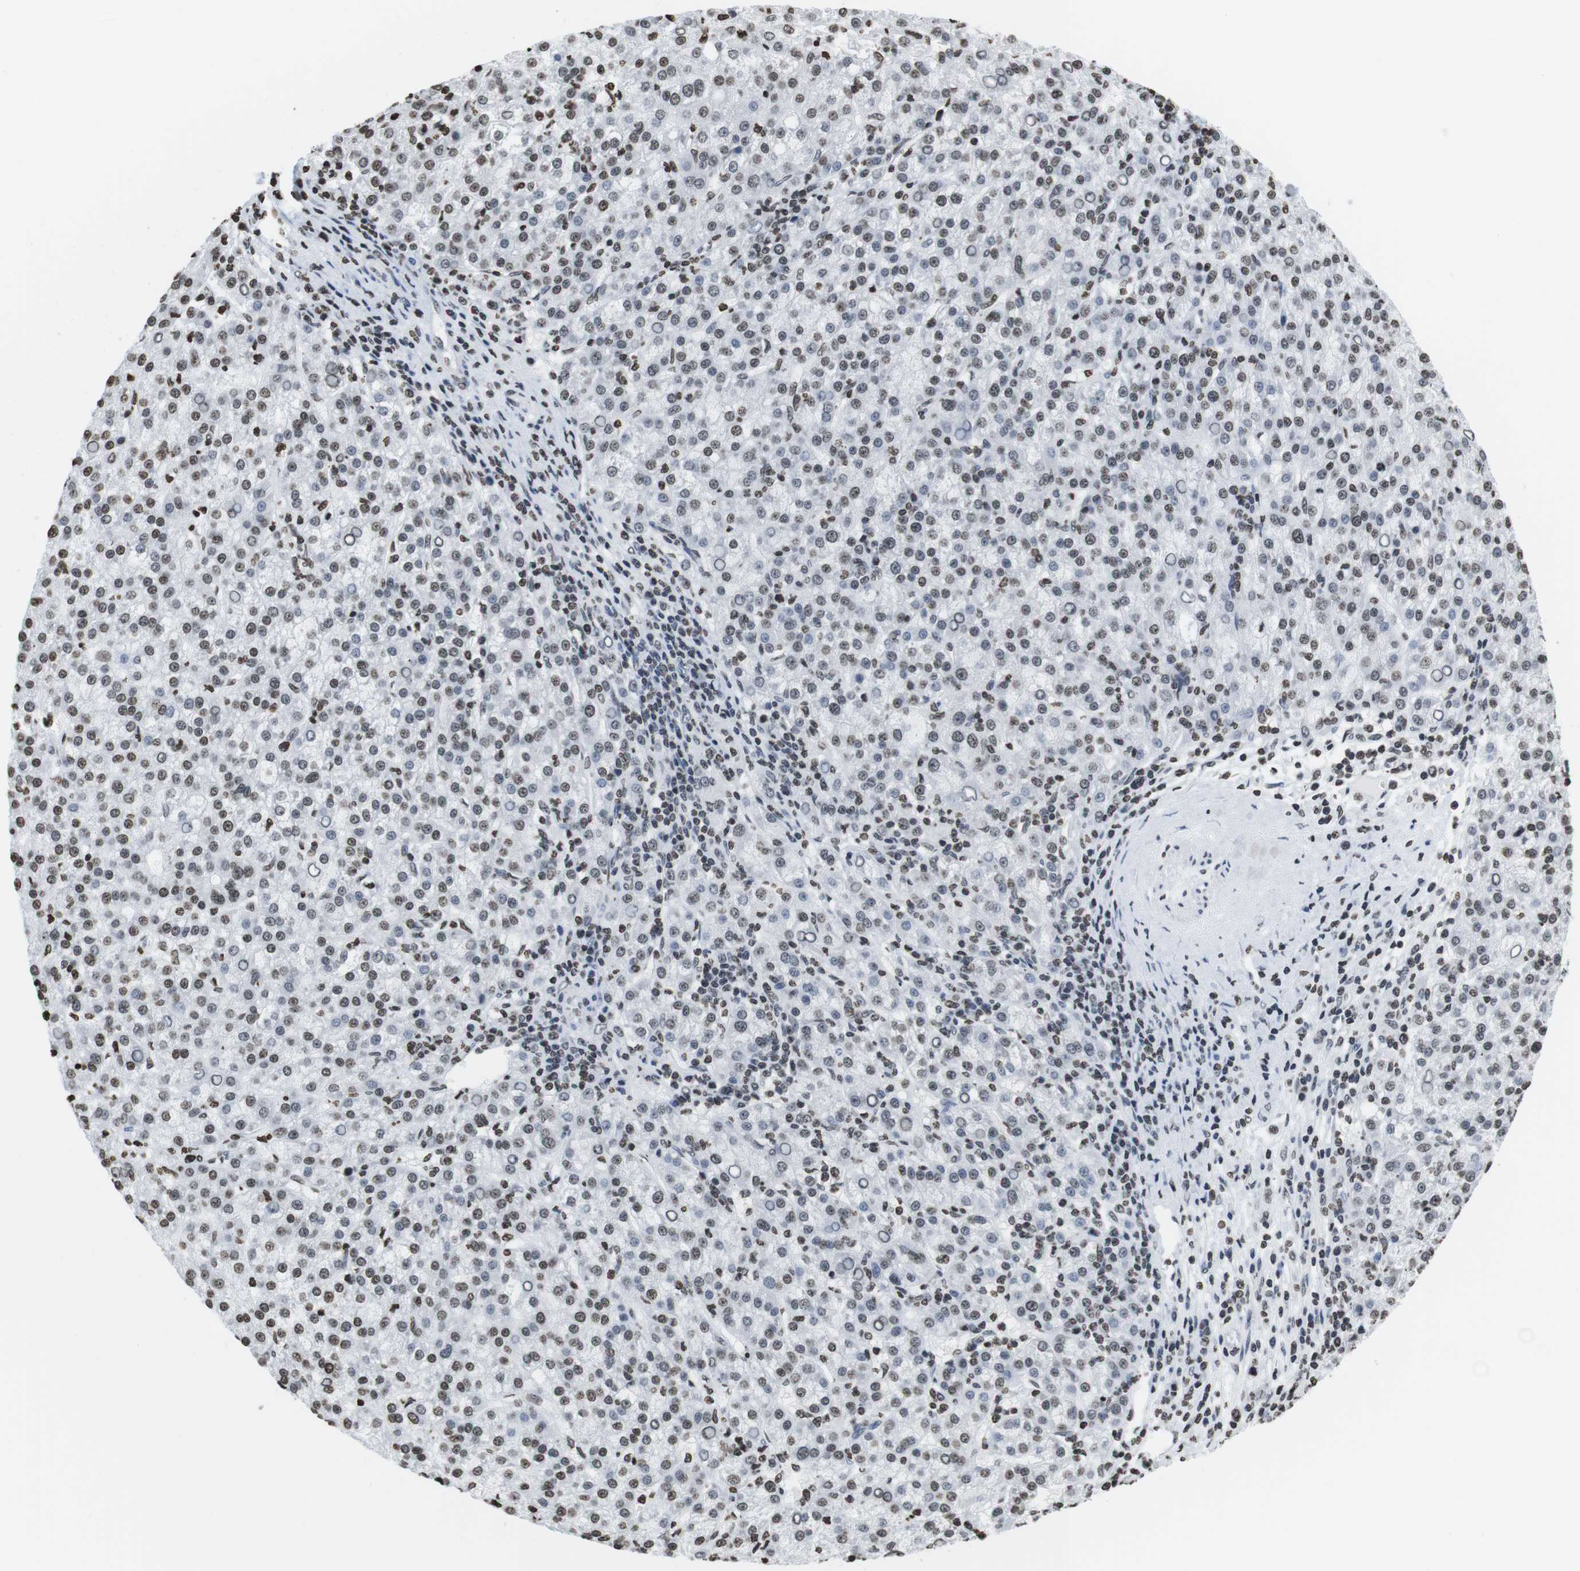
{"staining": {"intensity": "weak", "quantity": "25%-75%", "location": "nuclear"}, "tissue": "liver cancer", "cell_type": "Tumor cells", "image_type": "cancer", "snomed": [{"axis": "morphology", "description": "Carcinoma, Hepatocellular, NOS"}, {"axis": "topography", "description": "Liver"}], "caption": "About 25%-75% of tumor cells in liver cancer exhibit weak nuclear protein expression as visualized by brown immunohistochemical staining.", "gene": "BSX", "patient": {"sex": "female", "age": 58}}